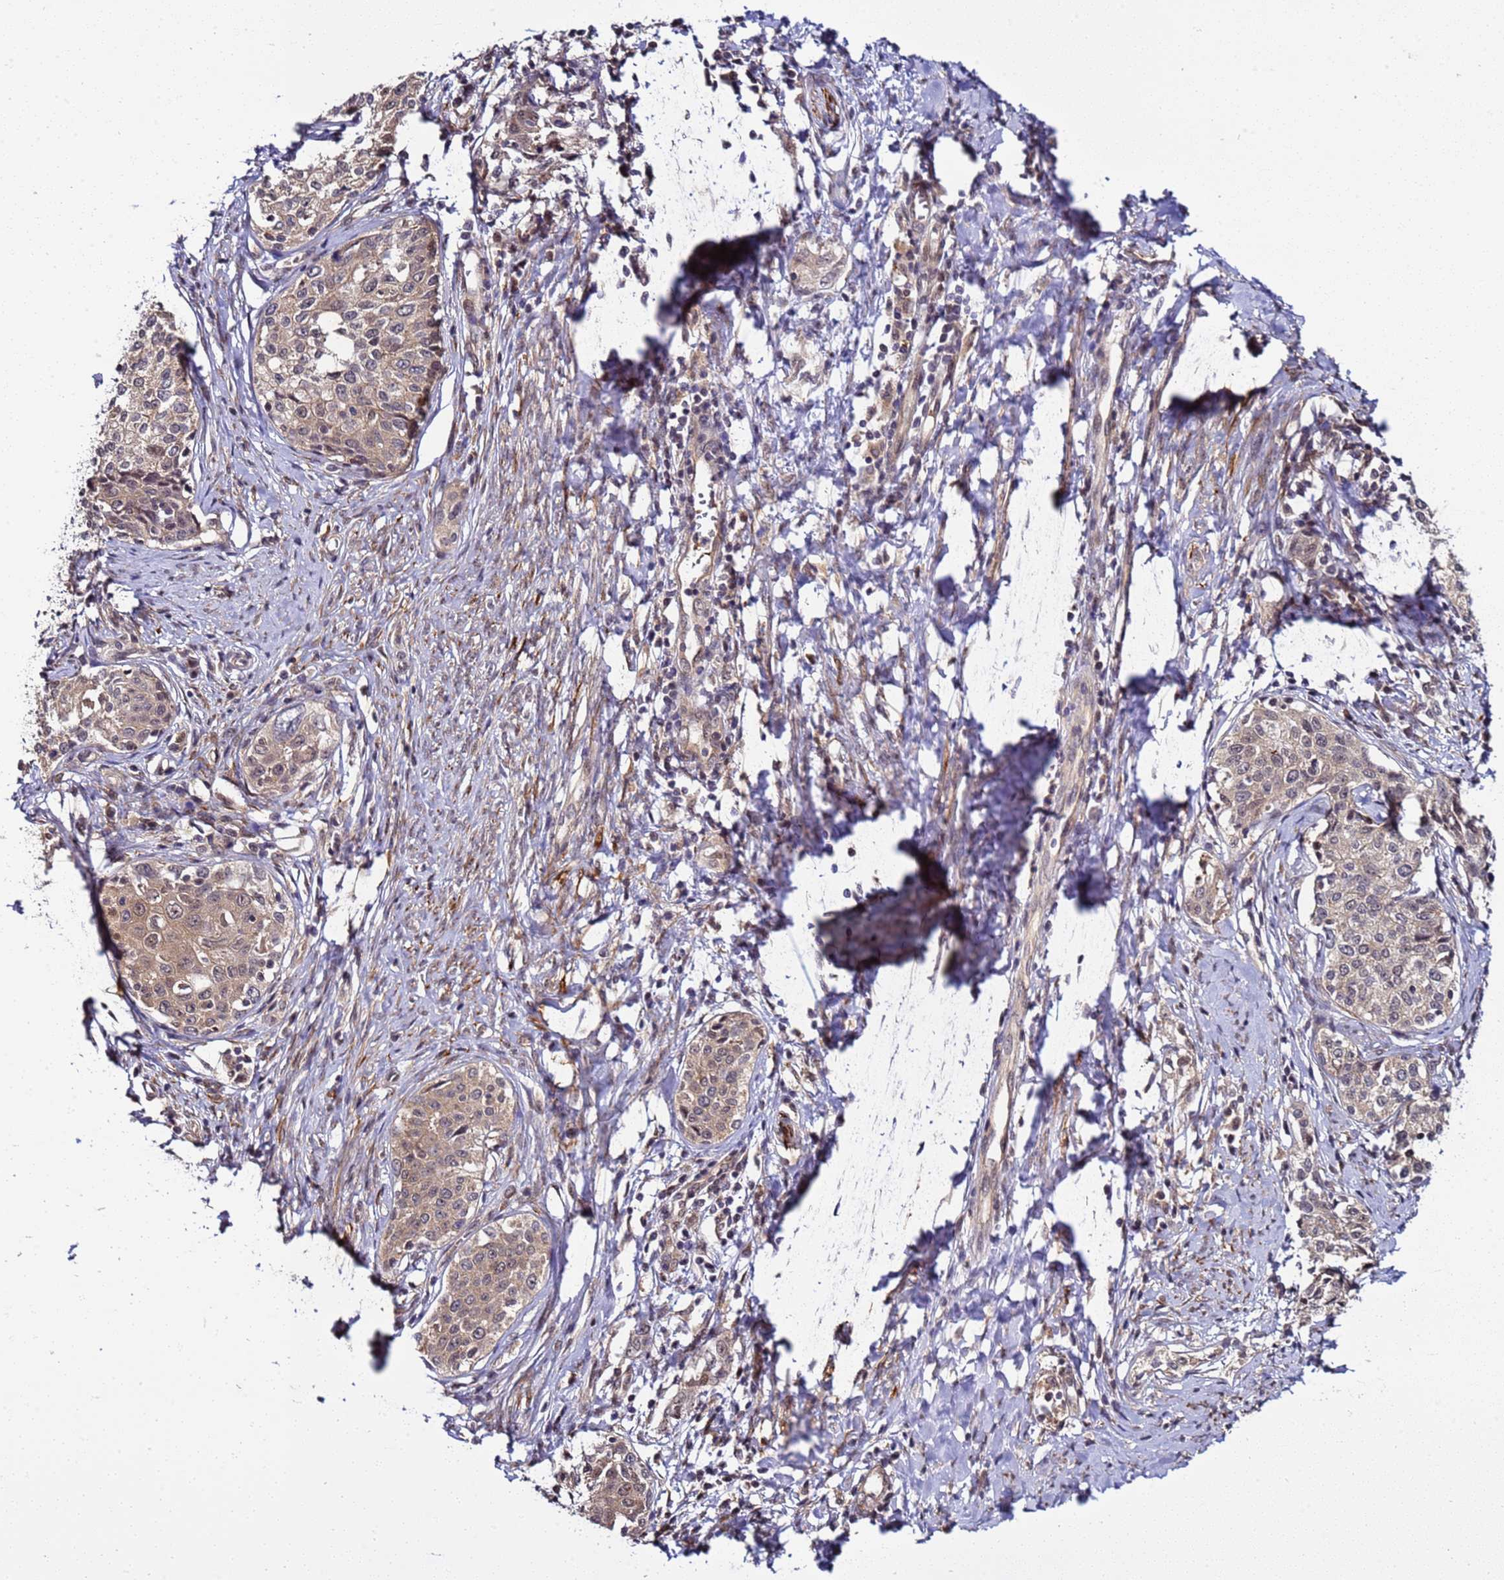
{"staining": {"intensity": "moderate", "quantity": "25%-75%", "location": "cytoplasmic/membranous,nuclear"}, "tissue": "cervical cancer", "cell_type": "Tumor cells", "image_type": "cancer", "snomed": [{"axis": "morphology", "description": "Squamous cell carcinoma, NOS"}, {"axis": "morphology", "description": "Adenocarcinoma, NOS"}, {"axis": "topography", "description": "Cervix"}], "caption": "Immunohistochemistry (DAB) staining of human cervical cancer (adenocarcinoma) reveals moderate cytoplasmic/membranous and nuclear protein expression in approximately 25%-75% of tumor cells. (DAB (3,3'-diaminobenzidine) = brown stain, brightfield microscopy at high magnification).", "gene": "GEN1", "patient": {"sex": "female", "age": 52}}